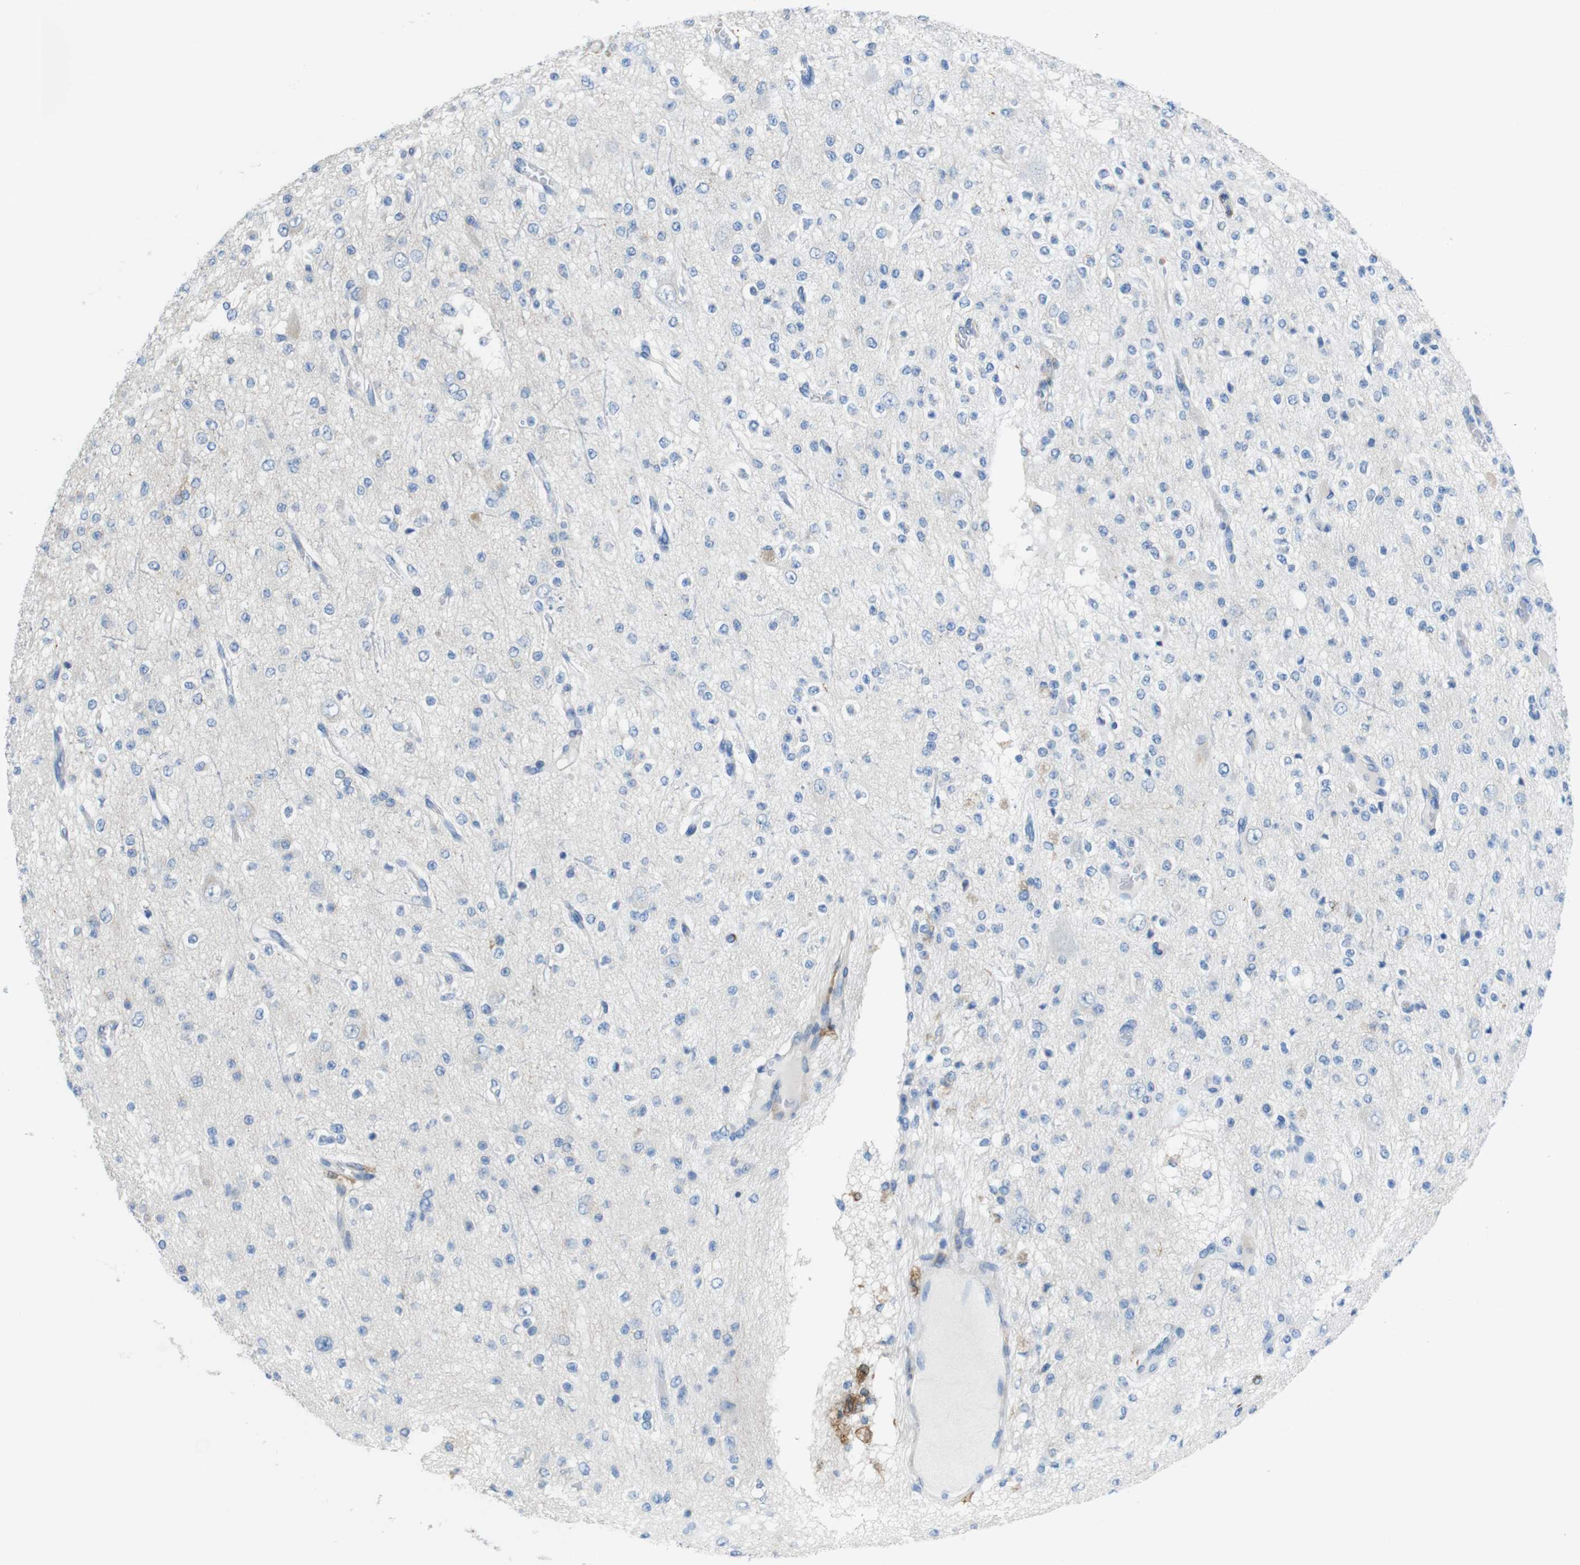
{"staining": {"intensity": "negative", "quantity": "none", "location": "none"}, "tissue": "glioma", "cell_type": "Tumor cells", "image_type": "cancer", "snomed": [{"axis": "morphology", "description": "Glioma, malignant, Low grade"}, {"axis": "topography", "description": "Brain"}], "caption": "Glioma was stained to show a protein in brown. There is no significant expression in tumor cells.", "gene": "CLMN", "patient": {"sex": "male", "age": 38}}